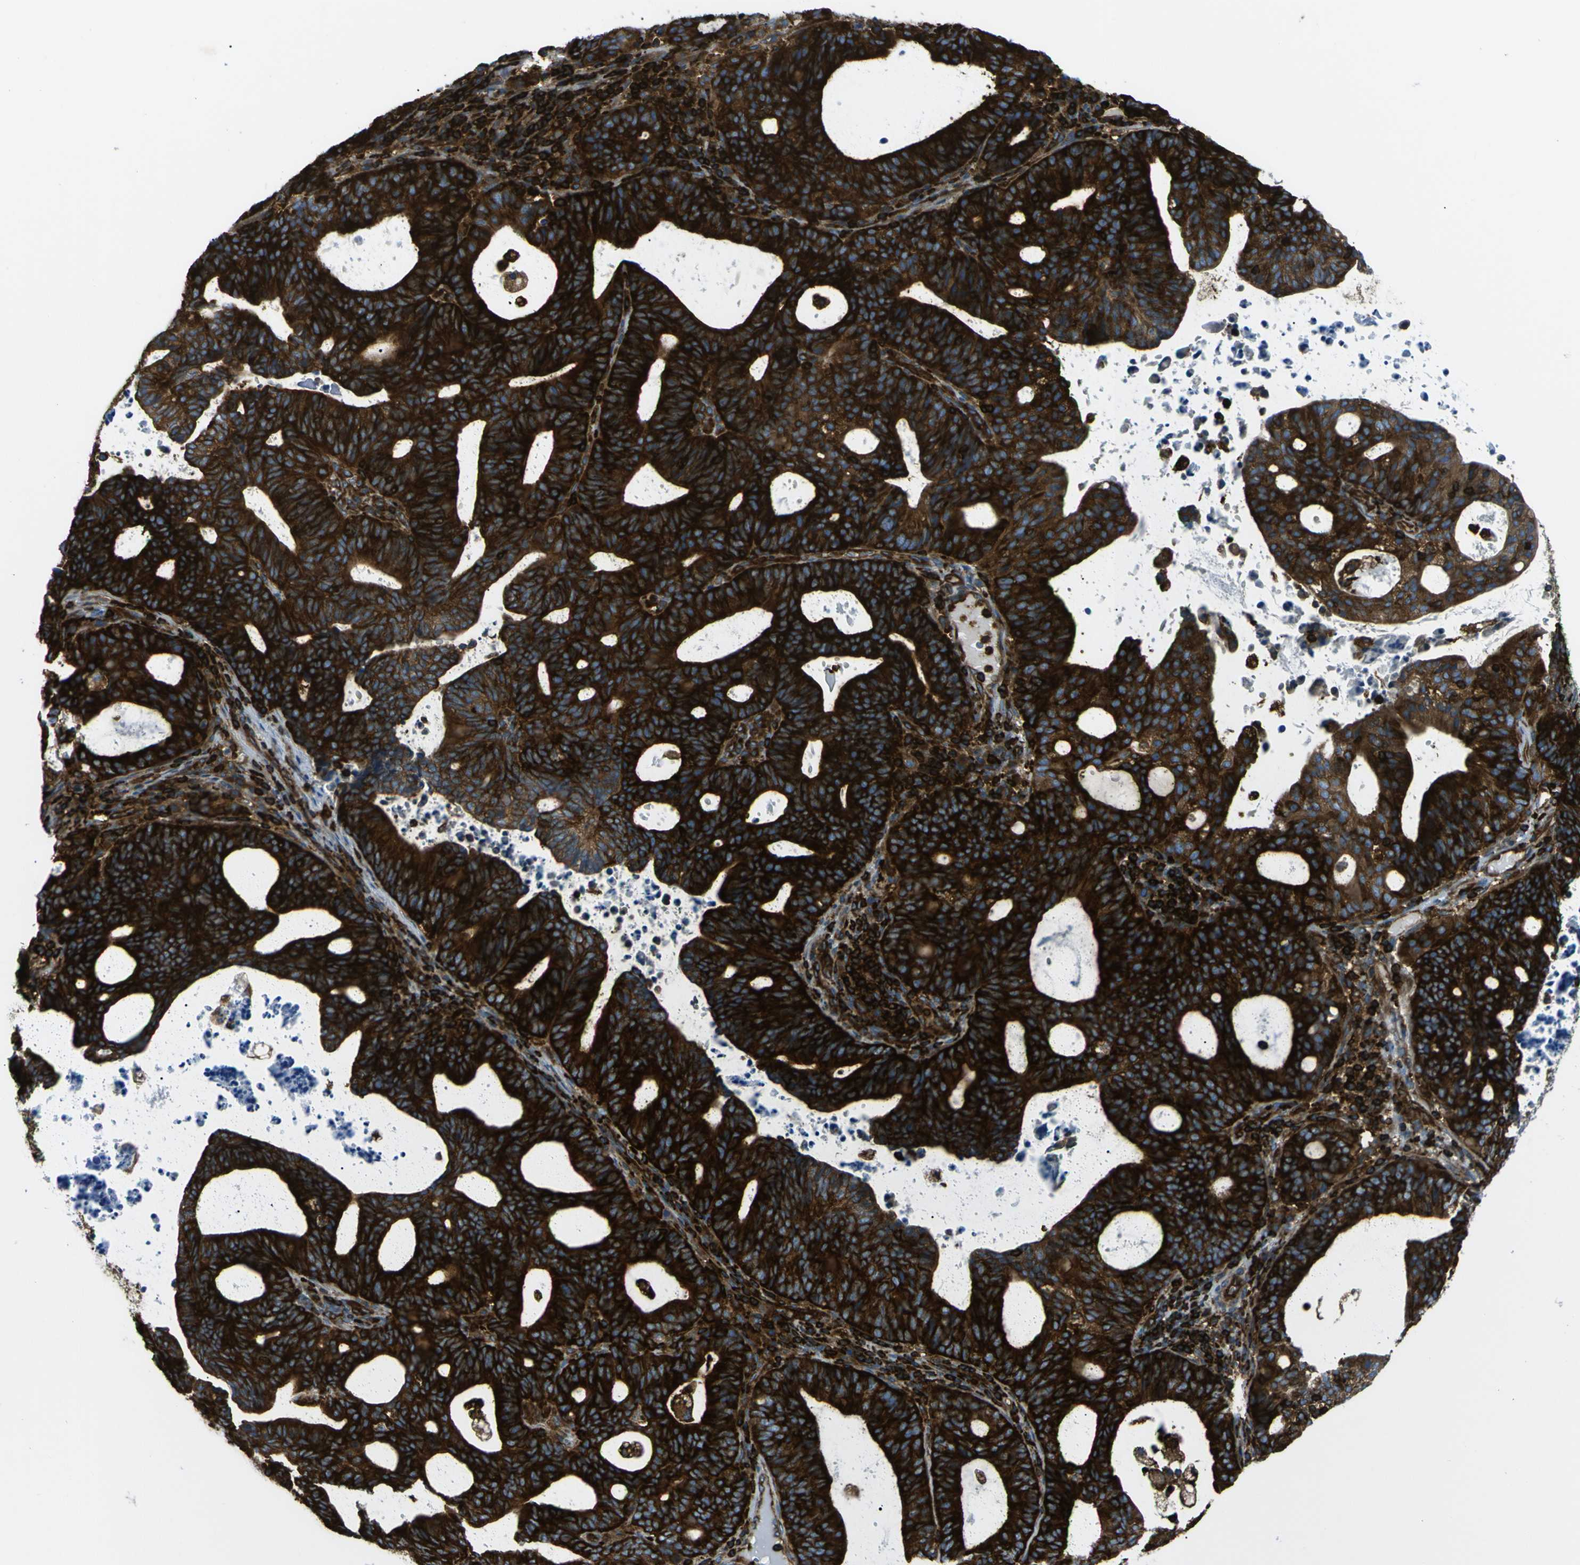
{"staining": {"intensity": "strong", "quantity": ">75%", "location": "cytoplasmic/membranous"}, "tissue": "endometrial cancer", "cell_type": "Tumor cells", "image_type": "cancer", "snomed": [{"axis": "morphology", "description": "Adenocarcinoma, NOS"}, {"axis": "topography", "description": "Uterus"}], "caption": "A brown stain shows strong cytoplasmic/membranous staining of a protein in adenocarcinoma (endometrial) tumor cells.", "gene": "ARHGEF1", "patient": {"sex": "female", "age": 83}}